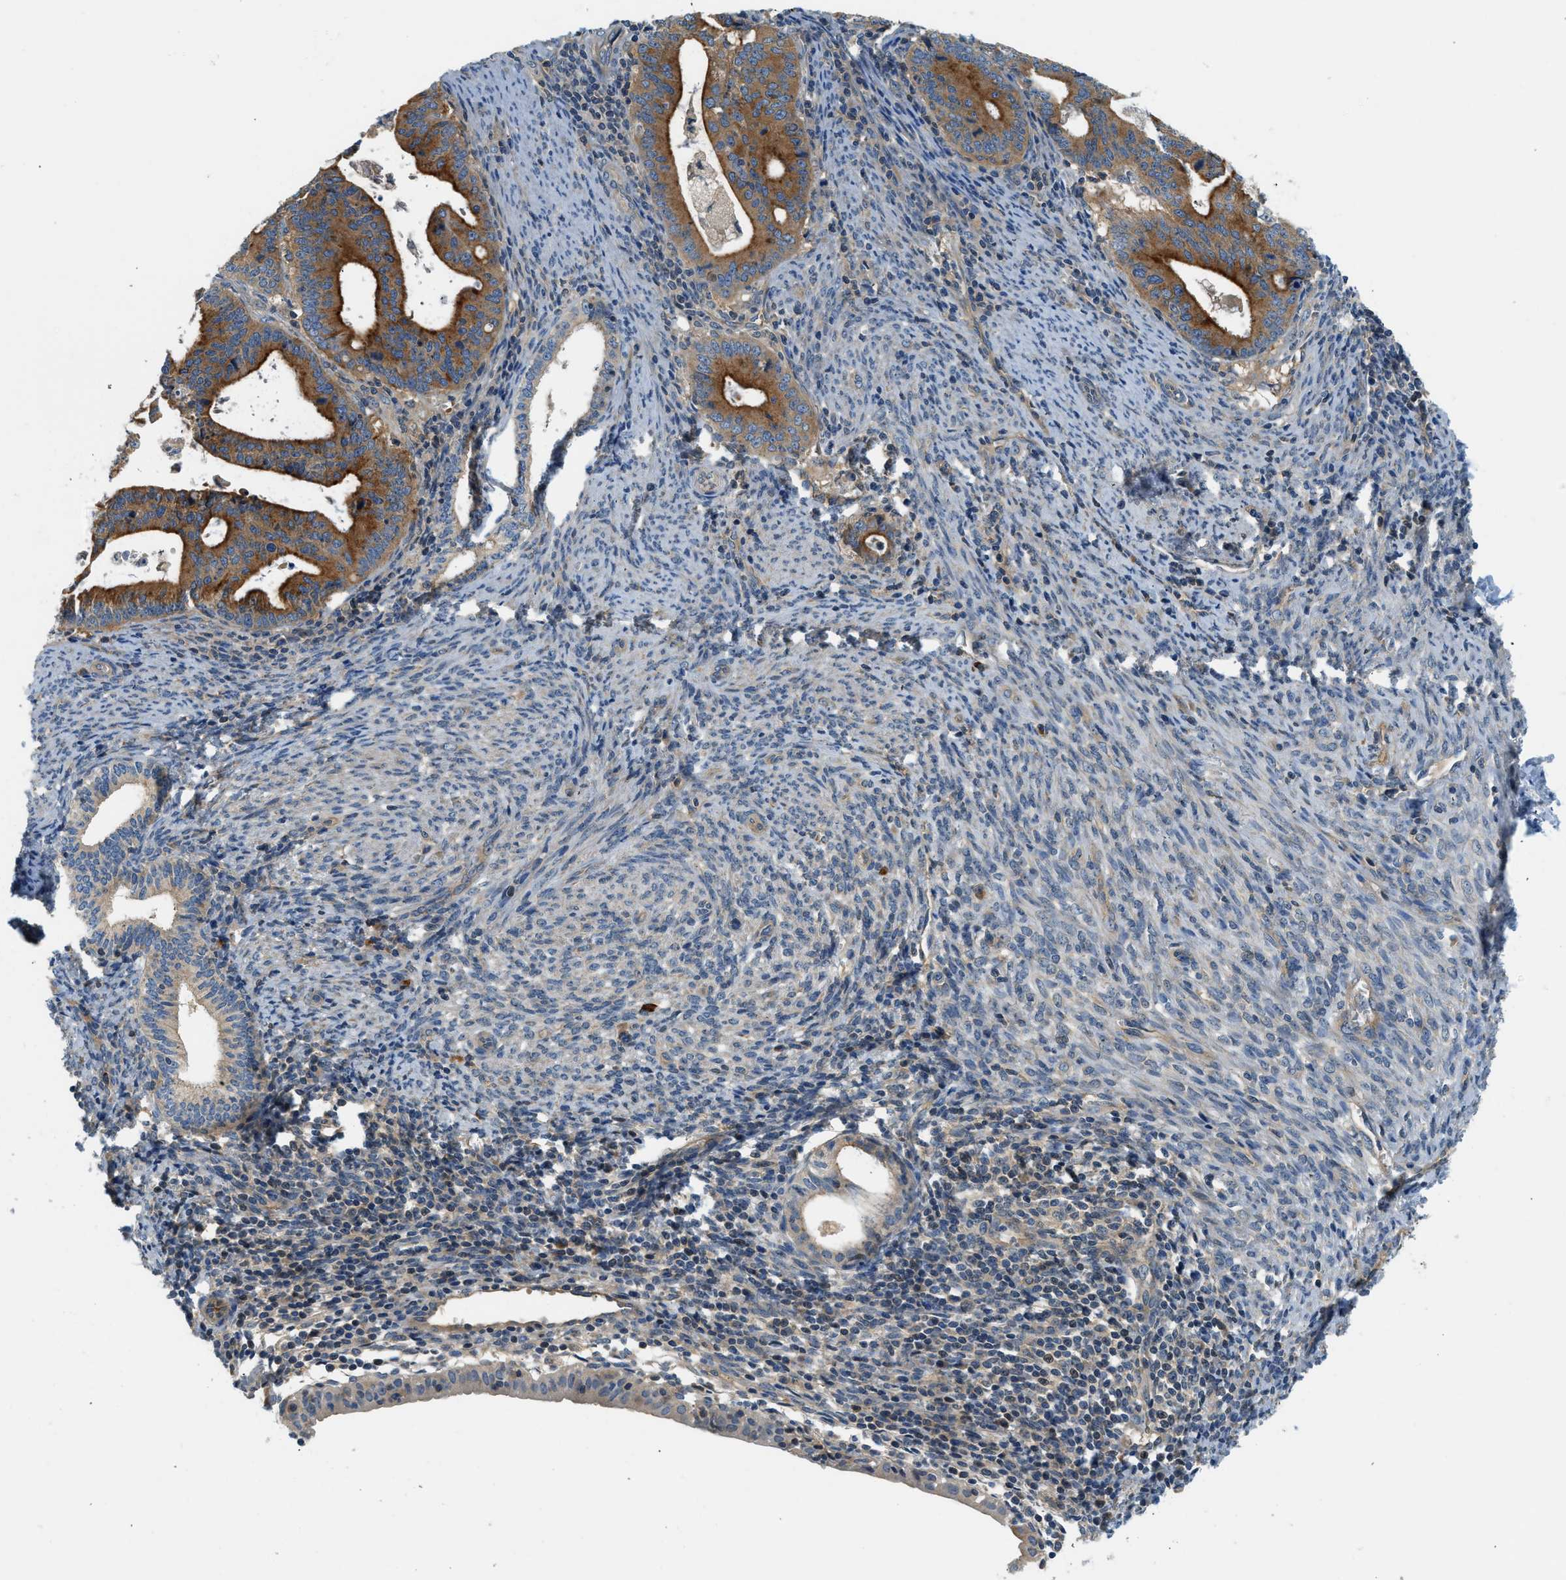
{"staining": {"intensity": "strong", "quantity": ">75%", "location": "cytoplasmic/membranous"}, "tissue": "endometrial cancer", "cell_type": "Tumor cells", "image_type": "cancer", "snomed": [{"axis": "morphology", "description": "Adenocarcinoma, NOS"}, {"axis": "topography", "description": "Uterus"}], "caption": "This photomicrograph demonstrates endometrial adenocarcinoma stained with IHC to label a protein in brown. The cytoplasmic/membranous of tumor cells show strong positivity for the protein. Nuclei are counter-stained blue.", "gene": "KCNK1", "patient": {"sex": "female", "age": 83}}